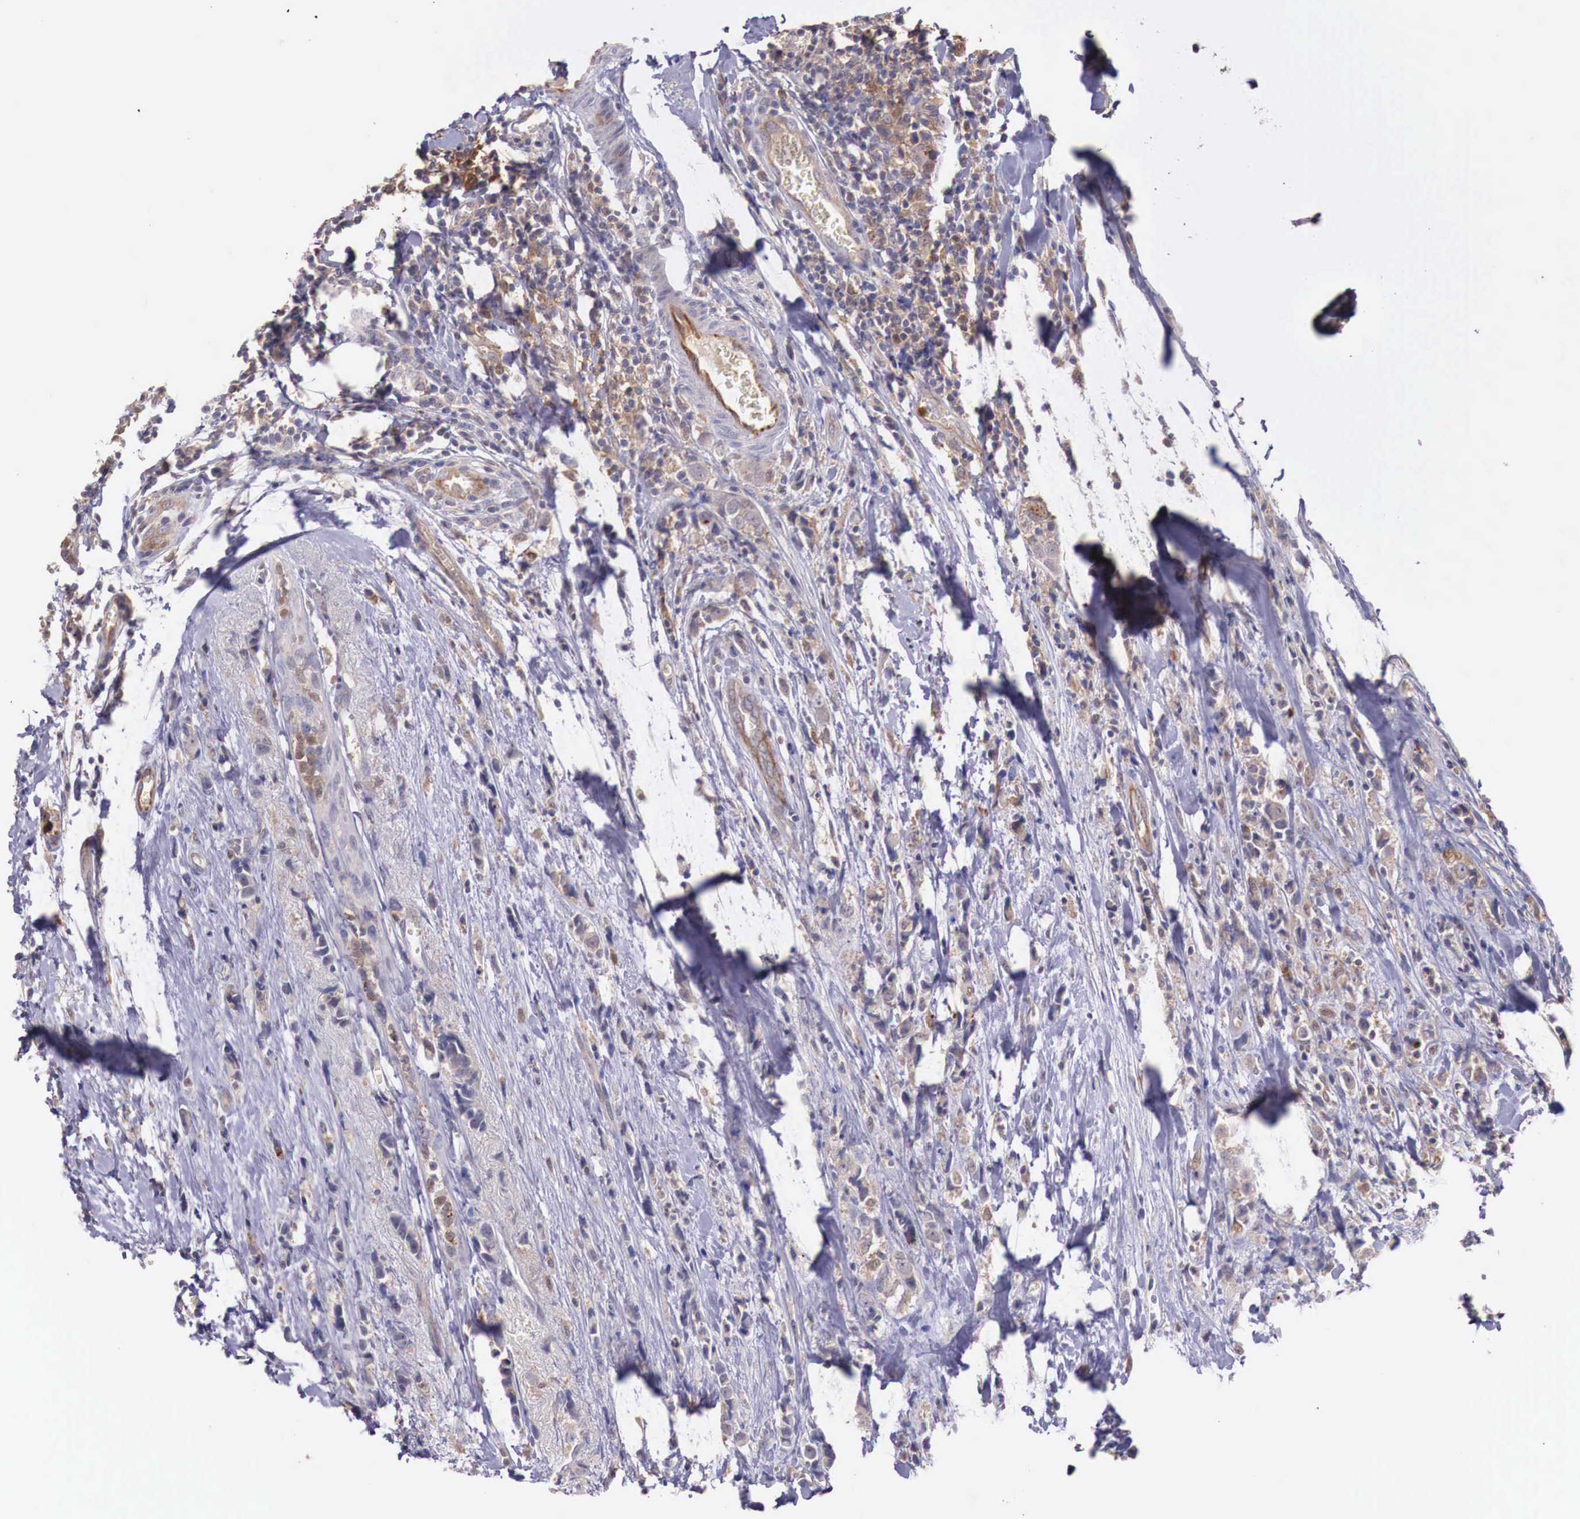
{"staining": {"intensity": "weak", "quantity": ">75%", "location": "cytoplasmic/membranous"}, "tissue": "breast cancer", "cell_type": "Tumor cells", "image_type": "cancer", "snomed": [{"axis": "morphology", "description": "Lobular carcinoma"}, {"axis": "topography", "description": "Breast"}], "caption": "Protein staining of breast lobular carcinoma tissue reveals weak cytoplasmic/membranous staining in about >75% of tumor cells. (DAB (3,3'-diaminobenzidine) = brown stain, brightfield microscopy at high magnification).", "gene": "GAB2", "patient": {"sex": "female", "age": 57}}